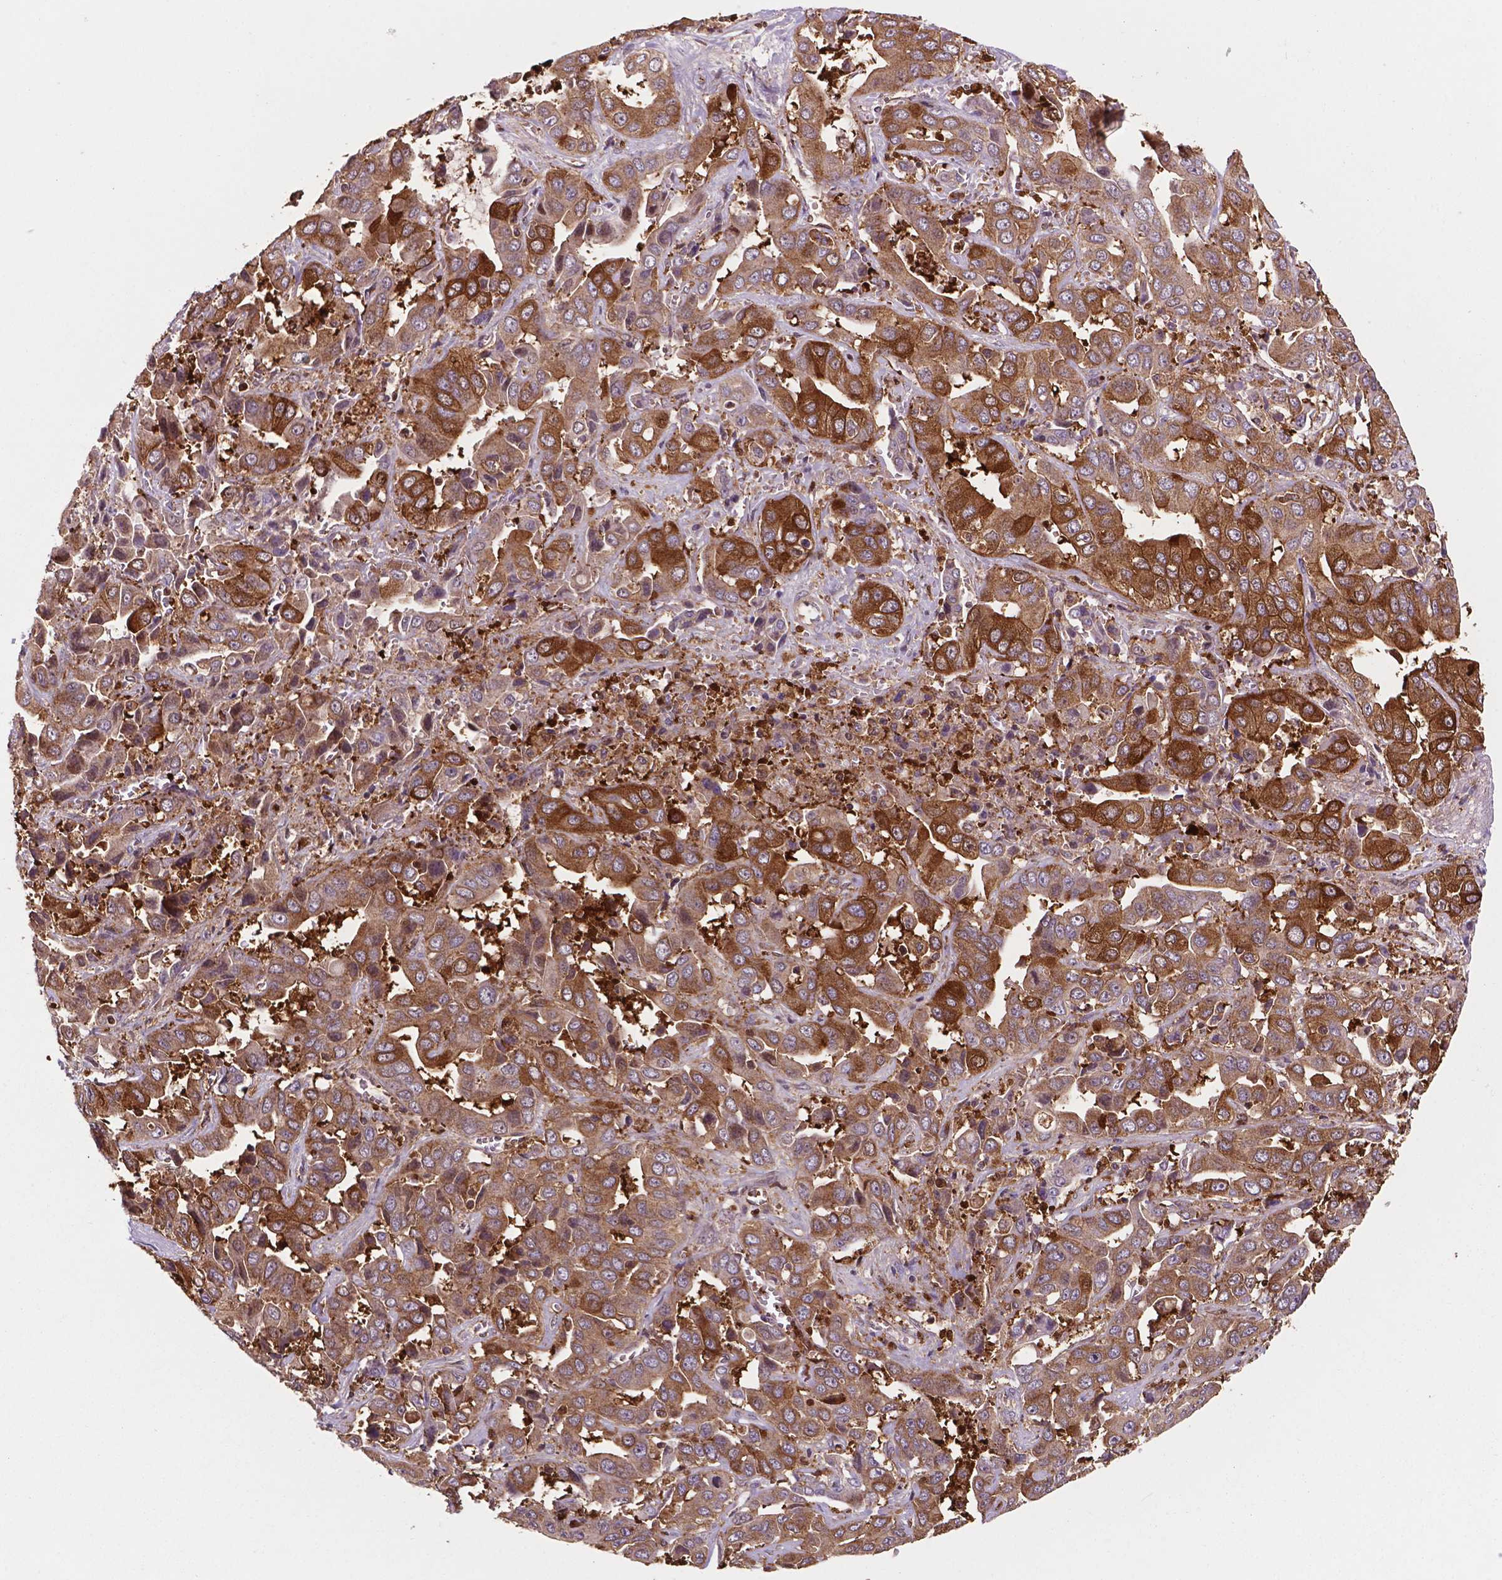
{"staining": {"intensity": "moderate", "quantity": ">75%", "location": "cytoplasmic/membranous"}, "tissue": "liver cancer", "cell_type": "Tumor cells", "image_type": "cancer", "snomed": [{"axis": "morphology", "description": "Cholangiocarcinoma"}, {"axis": "topography", "description": "Liver"}], "caption": "Liver cholangiocarcinoma stained for a protein (brown) shows moderate cytoplasmic/membranous positive expression in approximately >75% of tumor cells.", "gene": "SMAD3", "patient": {"sex": "female", "age": 52}}